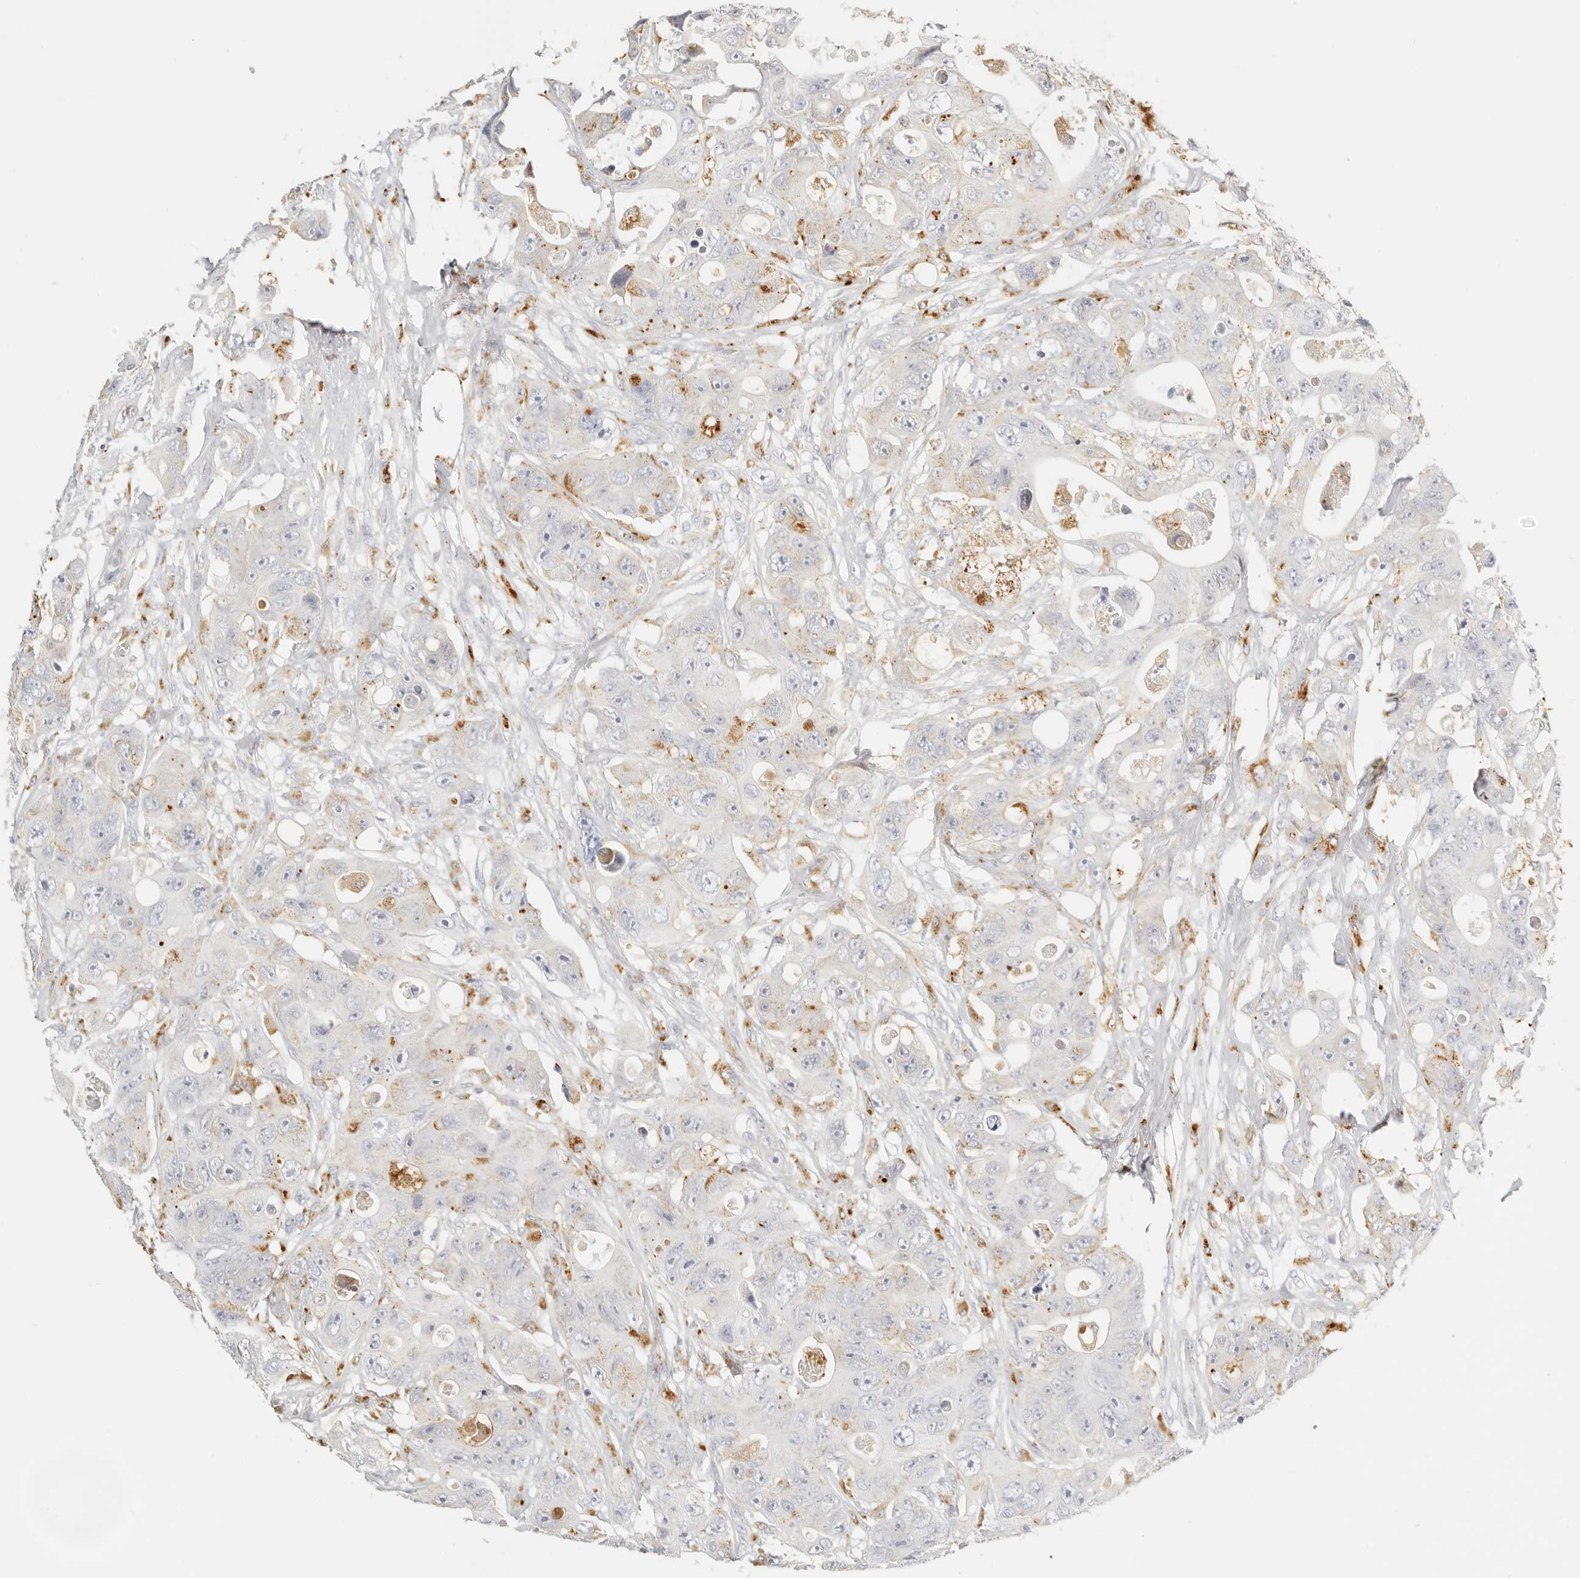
{"staining": {"intensity": "weak", "quantity": "<25%", "location": "cytoplasmic/membranous"}, "tissue": "colorectal cancer", "cell_type": "Tumor cells", "image_type": "cancer", "snomed": [{"axis": "morphology", "description": "Adenocarcinoma, NOS"}, {"axis": "topography", "description": "Colon"}], "caption": "Protein analysis of colorectal cancer exhibits no significant expression in tumor cells.", "gene": "RNASET2", "patient": {"sex": "female", "age": 46}}